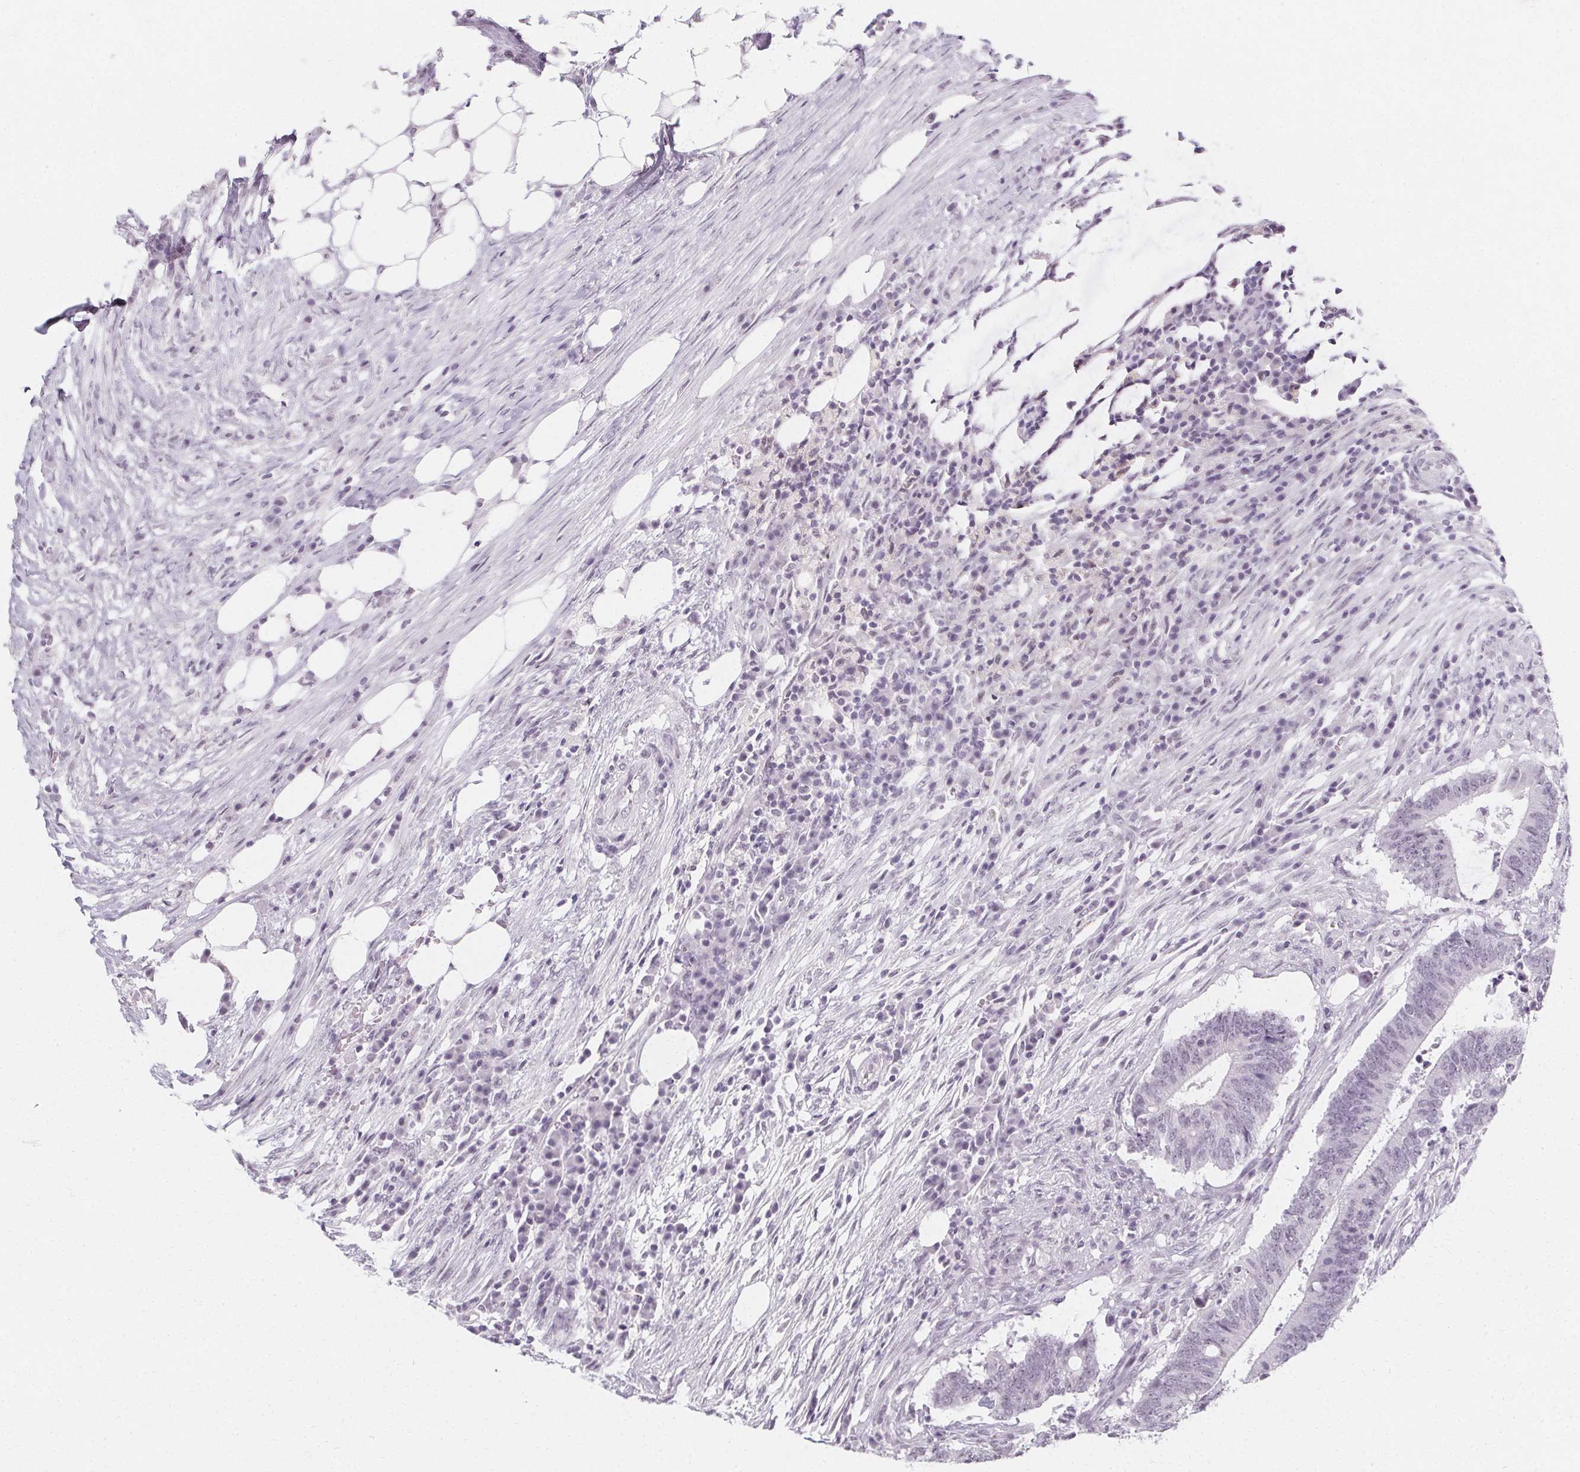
{"staining": {"intensity": "negative", "quantity": "none", "location": "none"}, "tissue": "colorectal cancer", "cell_type": "Tumor cells", "image_type": "cancer", "snomed": [{"axis": "morphology", "description": "Adenocarcinoma, NOS"}, {"axis": "topography", "description": "Colon"}], "caption": "This photomicrograph is of colorectal adenocarcinoma stained with immunohistochemistry to label a protein in brown with the nuclei are counter-stained blue. There is no expression in tumor cells.", "gene": "SYNPR", "patient": {"sex": "female", "age": 43}}